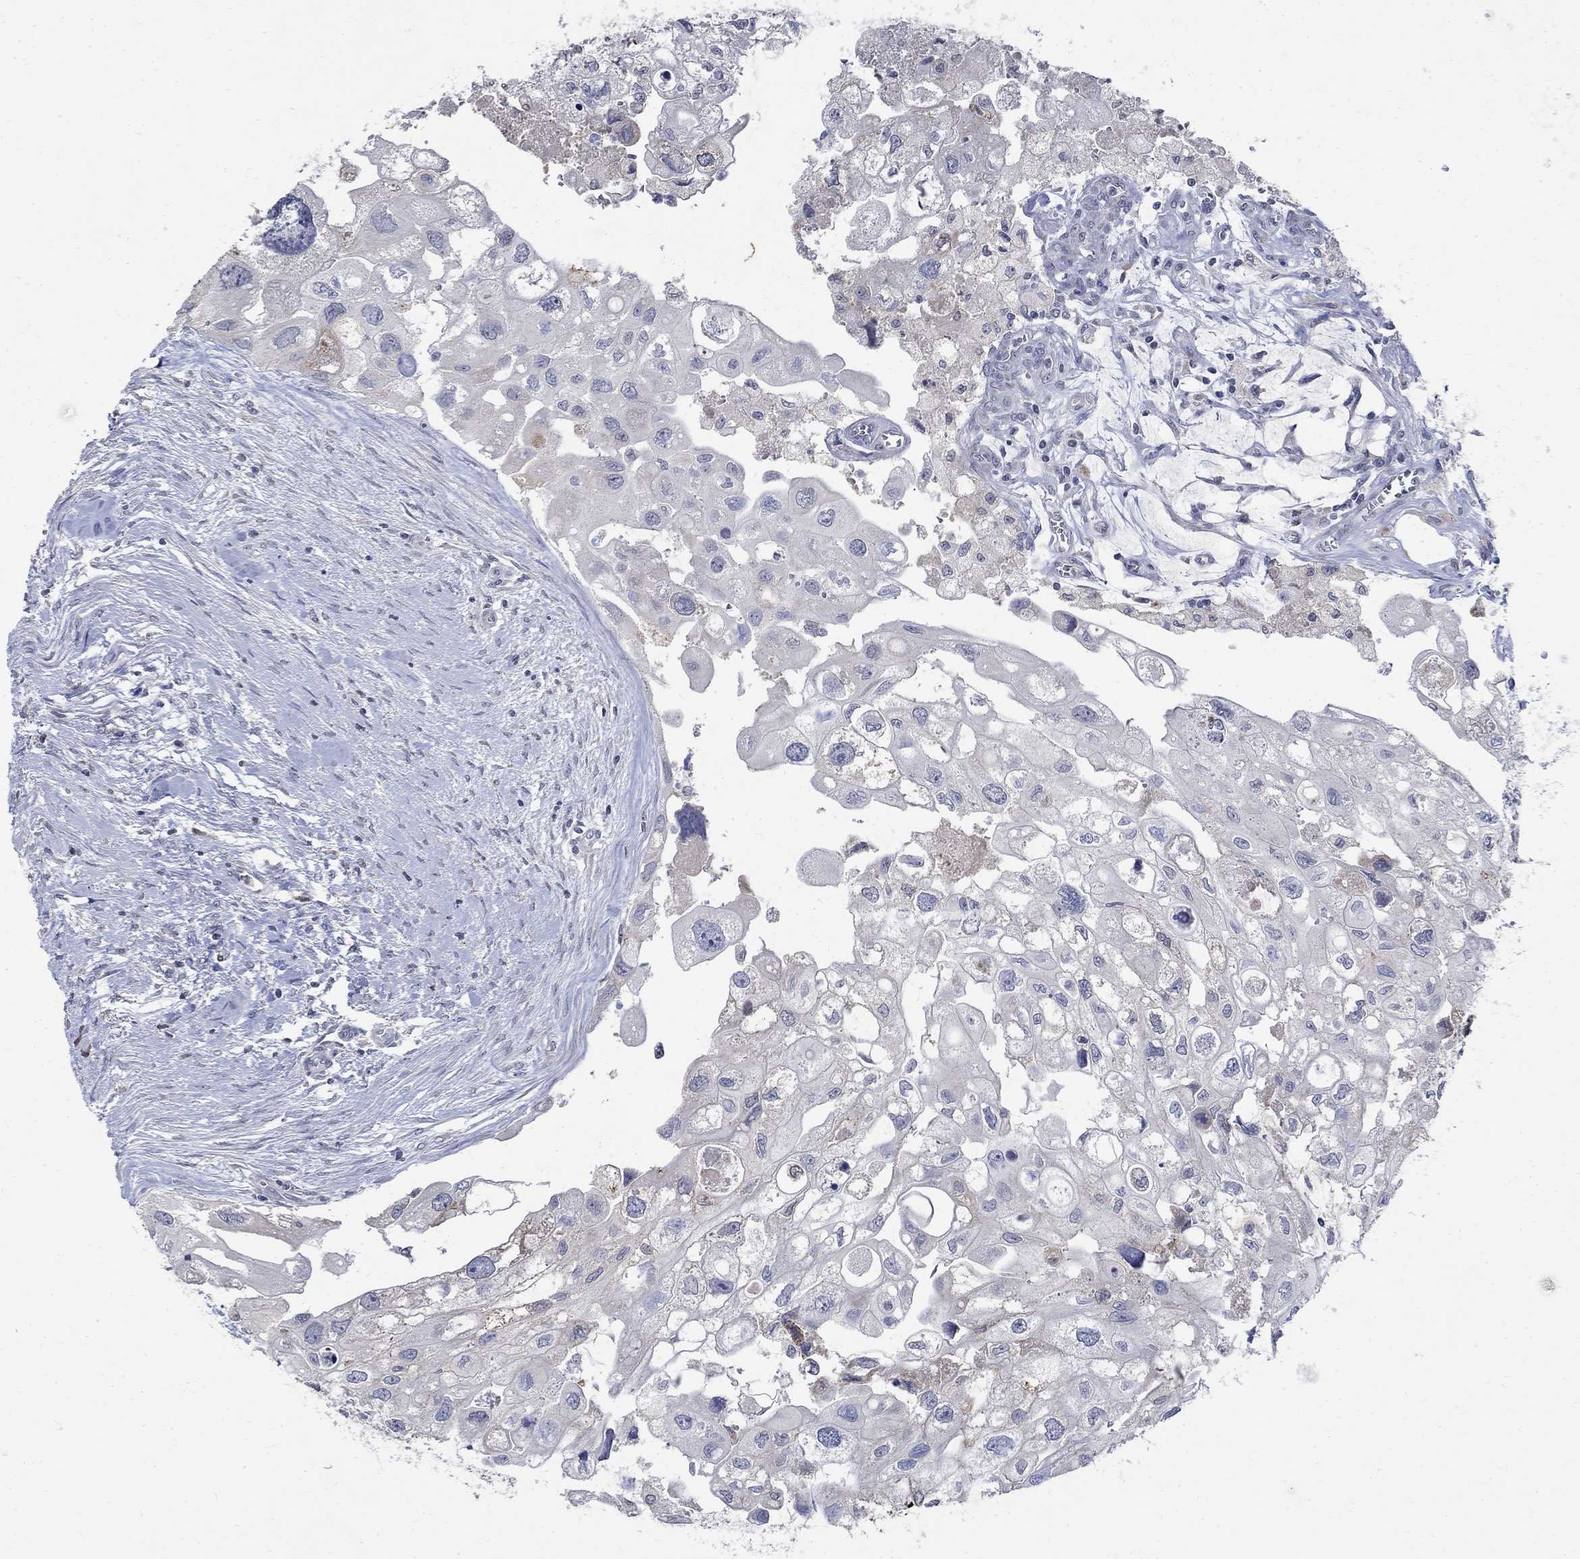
{"staining": {"intensity": "negative", "quantity": "none", "location": "none"}, "tissue": "urothelial cancer", "cell_type": "Tumor cells", "image_type": "cancer", "snomed": [{"axis": "morphology", "description": "Urothelial carcinoma, High grade"}, {"axis": "topography", "description": "Urinary bladder"}], "caption": "There is no significant expression in tumor cells of urothelial carcinoma (high-grade).", "gene": "TMEM169", "patient": {"sex": "male", "age": 59}}